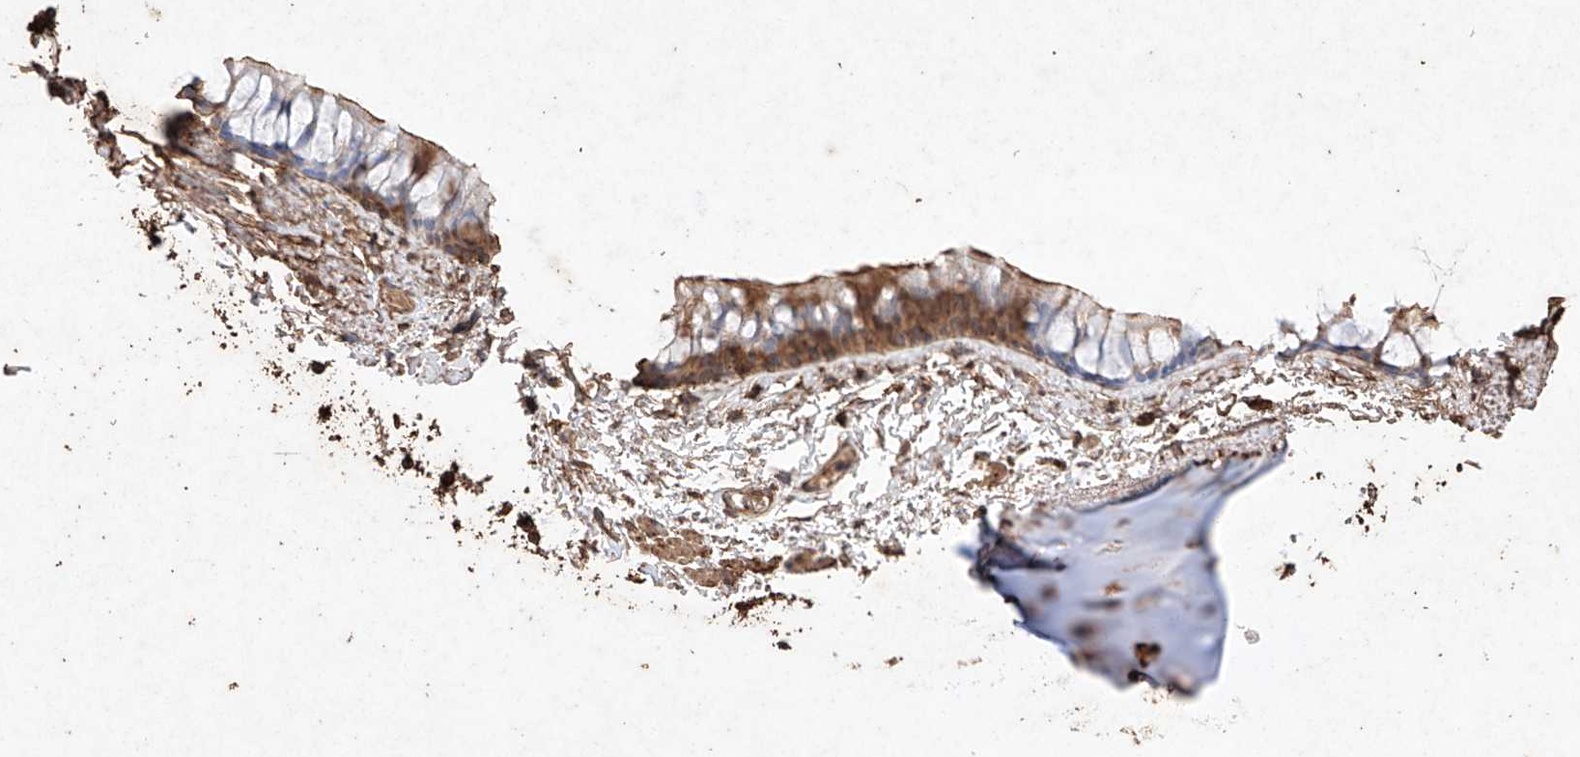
{"staining": {"intensity": "strong", "quantity": ">75%", "location": "cytoplasmic/membranous"}, "tissue": "bronchus", "cell_type": "Respiratory epithelial cells", "image_type": "normal", "snomed": [{"axis": "morphology", "description": "Normal tissue, NOS"}, {"axis": "topography", "description": "Cartilage tissue"}, {"axis": "topography", "description": "Bronchus"}], "caption": "The photomicrograph reveals immunohistochemical staining of benign bronchus. There is strong cytoplasmic/membranous staining is seen in about >75% of respiratory epithelial cells. Immunohistochemistry stains the protein of interest in brown and the nuclei are stained blue.", "gene": "M6PR", "patient": {"sex": "female", "age": 73}}